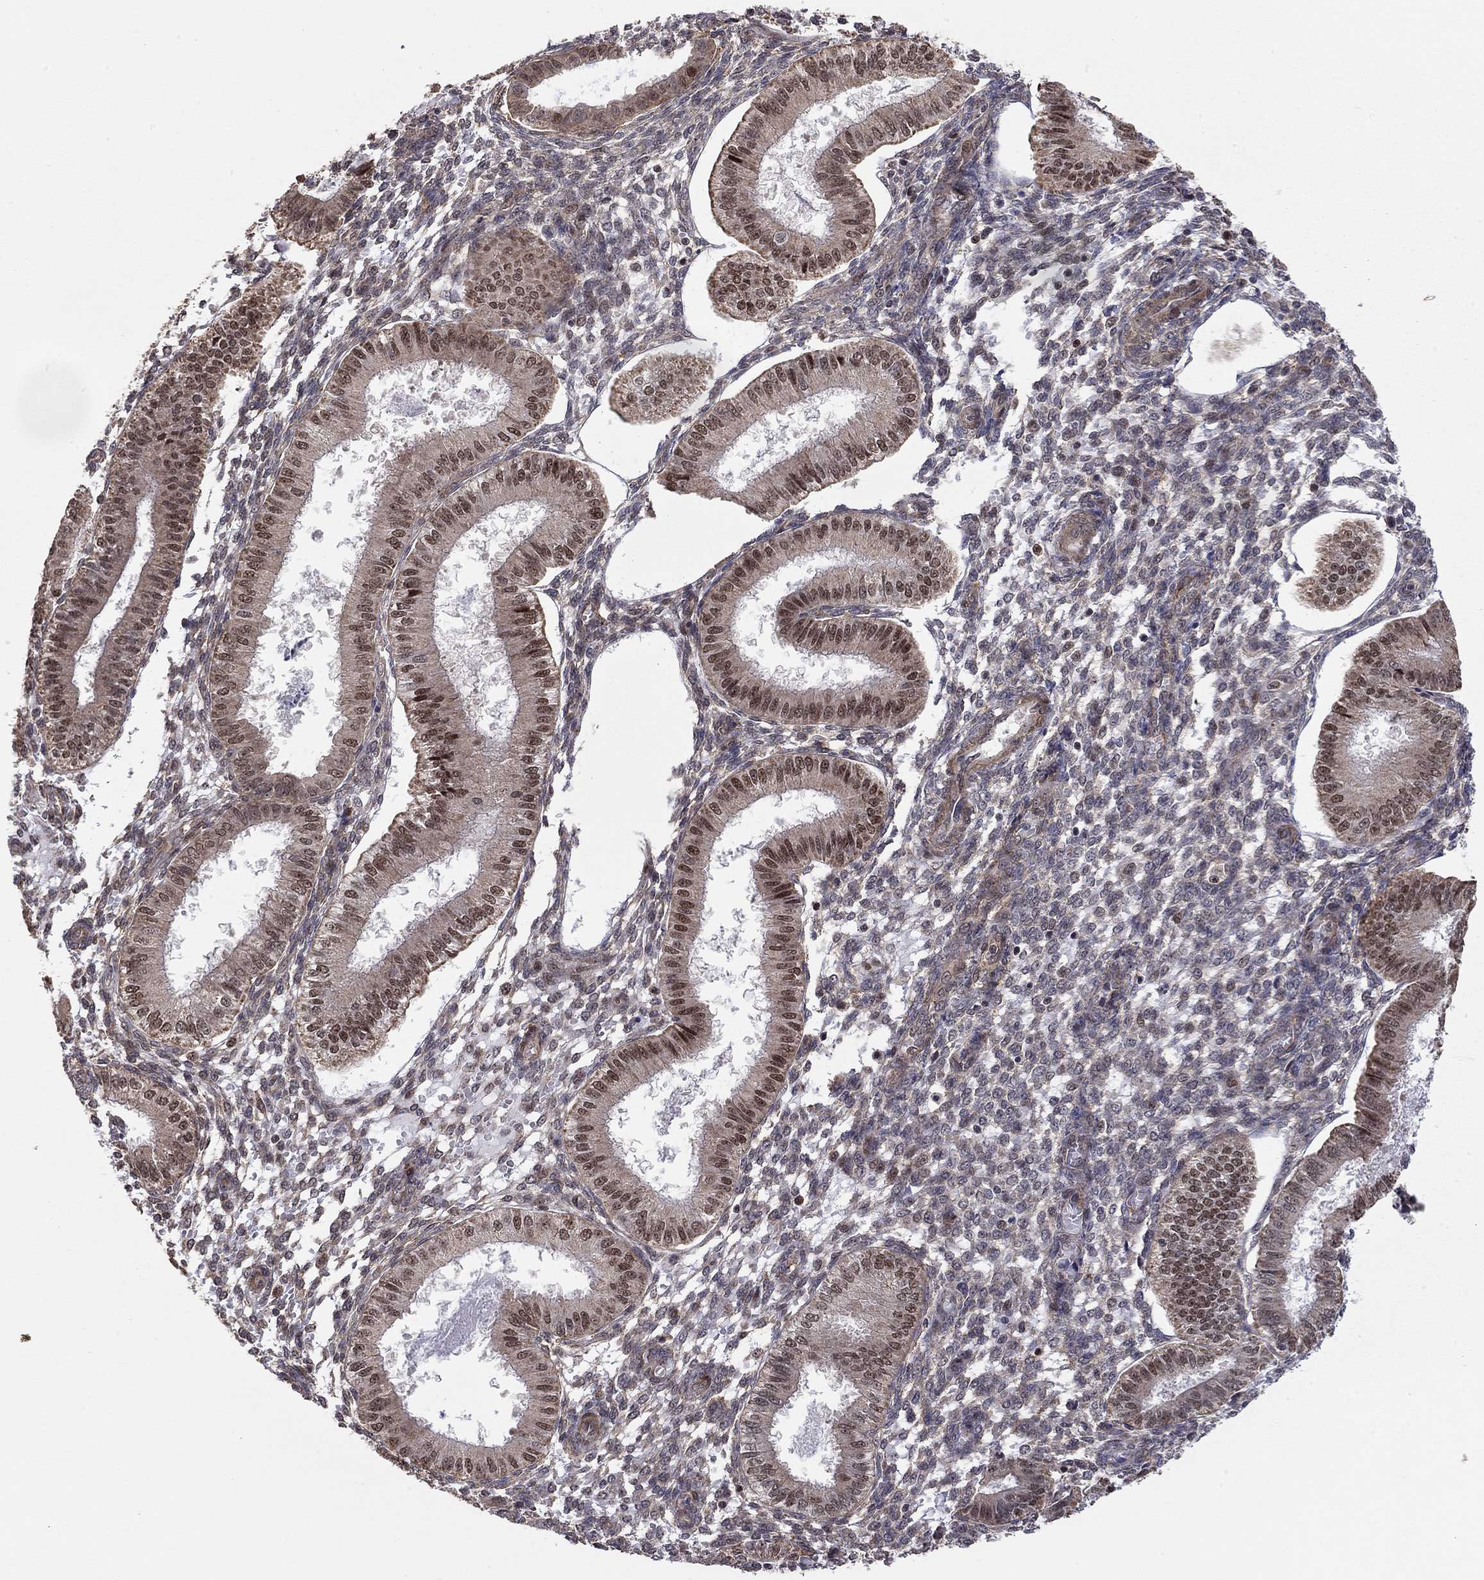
{"staining": {"intensity": "negative", "quantity": "none", "location": "none"}, "tissue": "endometrium", "cell_type": "Cells in endometrial stroma", "image_type": "normal", "snomed": [{"axis": "morphology", "description": "Normal tissue, NOS"}, {"axis": "topography", "description": "Endometrium"}], "caption": "This is a micrograph of IHC staining of benign endometrium, which shows no expression in cells in endometrial stroma.", "gene": "TDP1", "patient": {"sex": "female", "age": 43}}